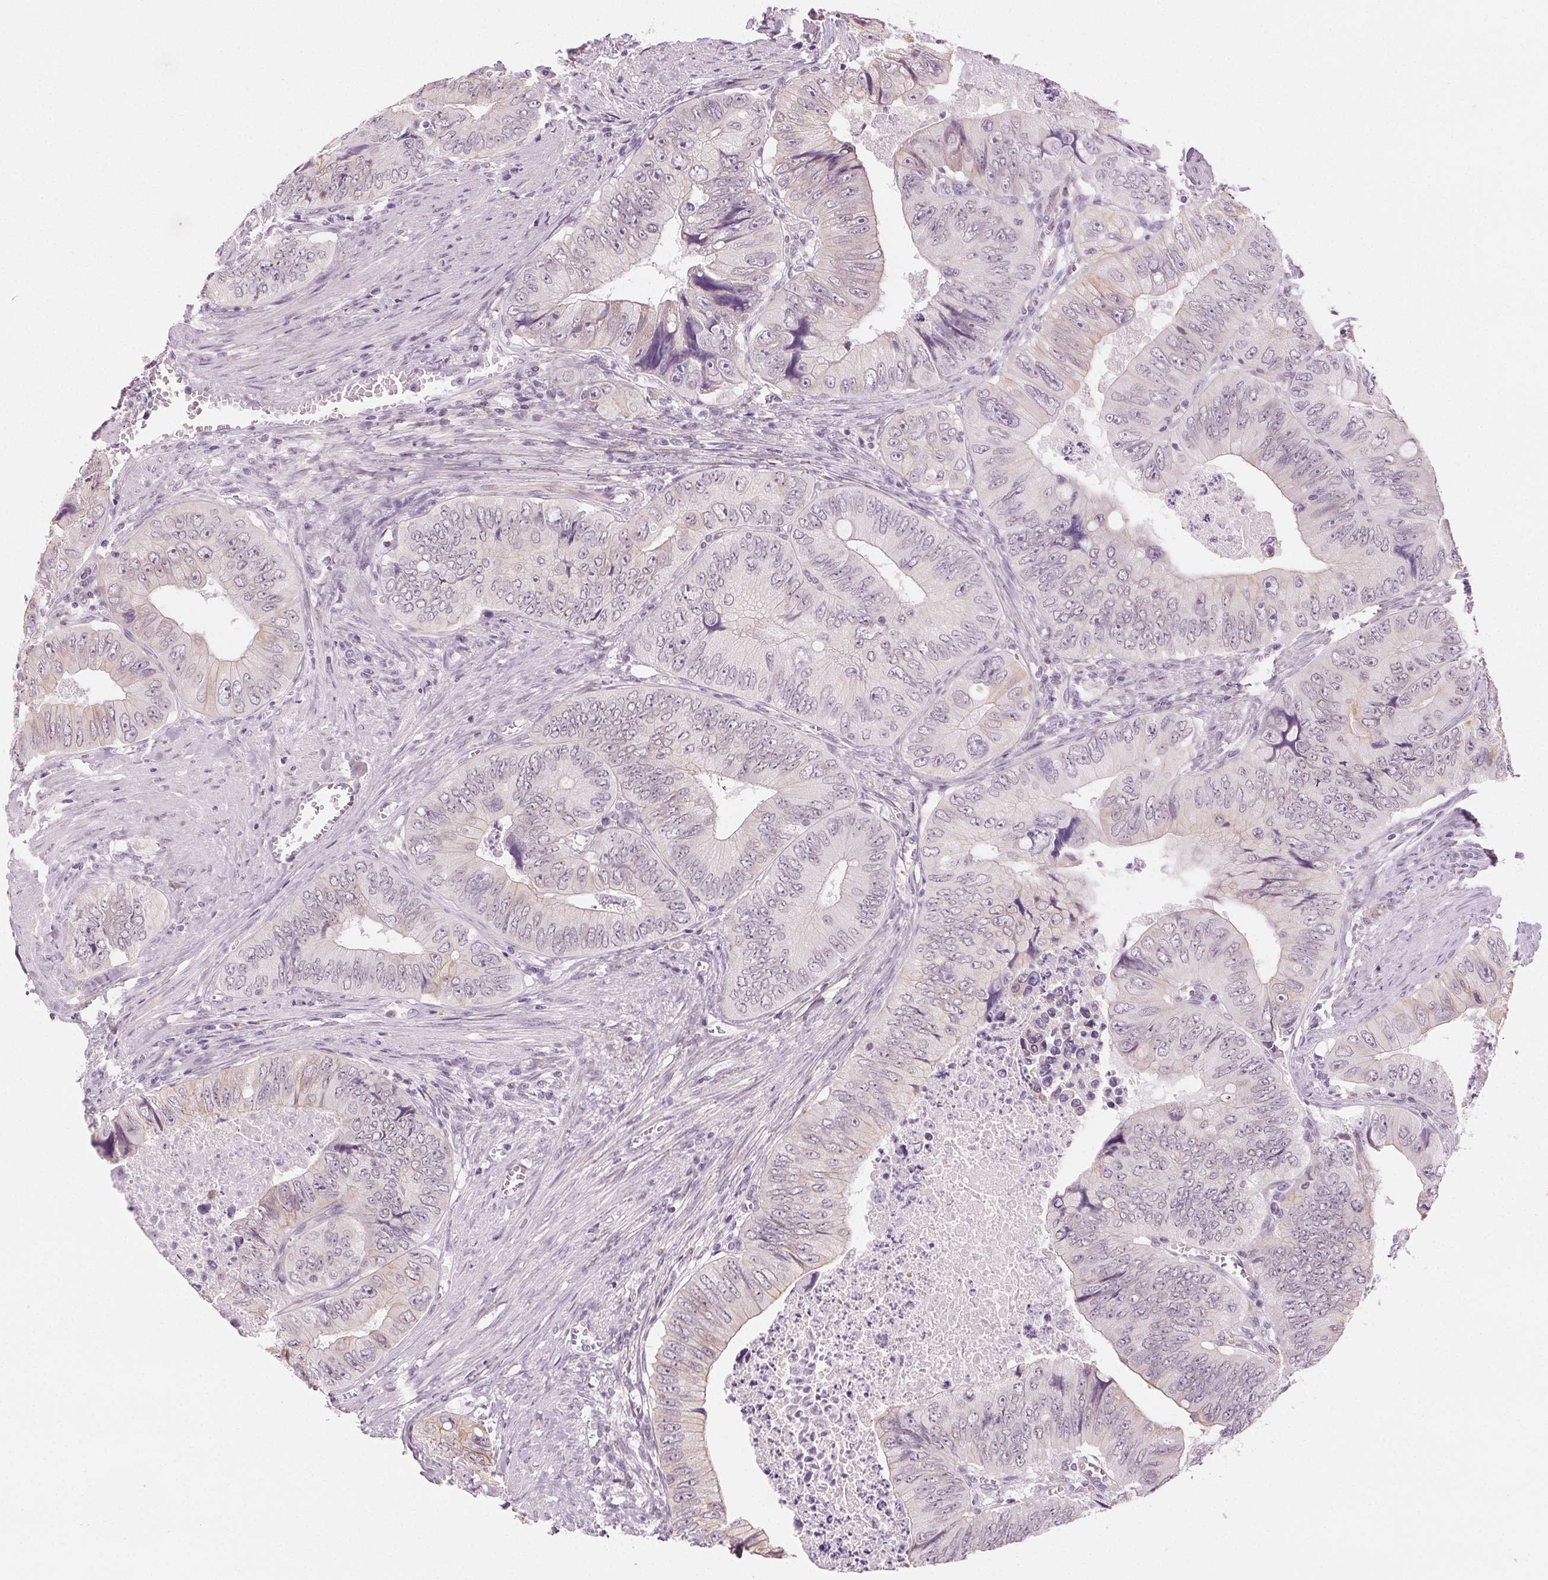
{"staining": {"intensity": "weak", "quantity": "<25%", "location": "cytoplasmic/membranous"}, "tissue": "colorectal cancer", "cell_type": "Tumor cells", "image_type": "cancer", "snomed": [{"axis": "morphology", "description": "Adenocarcinoma, NOS"}, {"axis": "topography", "description": "Colon"}], "caption": "There is no significant positivity in tumor cells of colorectal cancer (adenocarcinoma).", "gene": "AIF1L", "patient": {"sex": "female", "age": 84}}